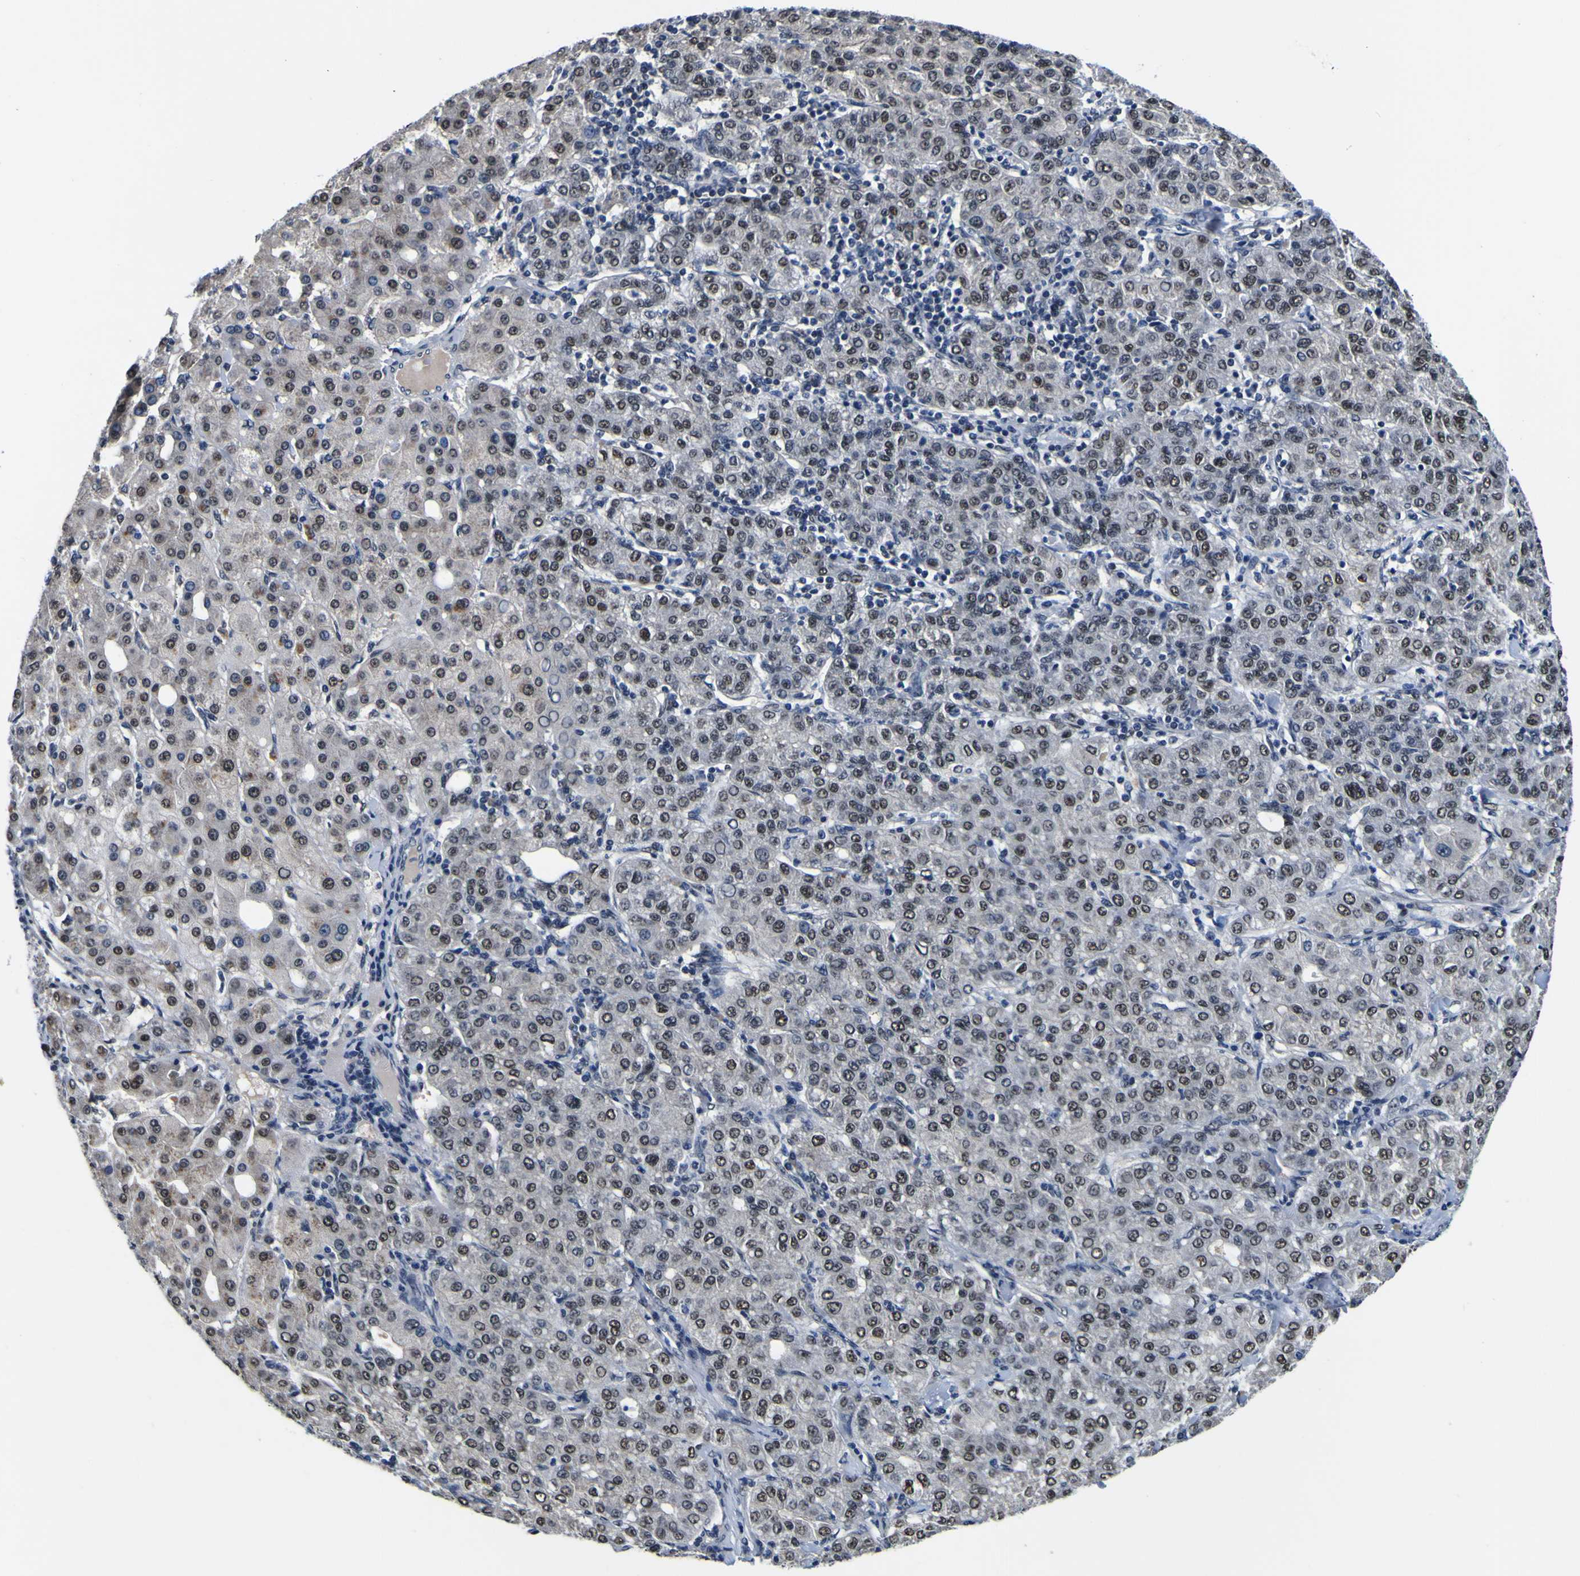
{"staining": {"intensity": "weak", "quantity": ">75%", "location": "nuclear"}, "tissue": "liver cancer", "cell_type": "Tumor cells", "image_type": "cancer", "snomed": [{"axis": "morphology", "description": "Carcinoma, Hepatocellular, NOS"}, {"axis": "topography", "description": "Liver"}], "caption": "Brown immunohistochemical staining in hepatocellular carcinoma (liver) demonstrates weak nuclear staining in about >75% of tumor cells. Nuclei are stained in blue.", "gene": "CUL4B", "patient": {"sex": "male", "age": 65}}